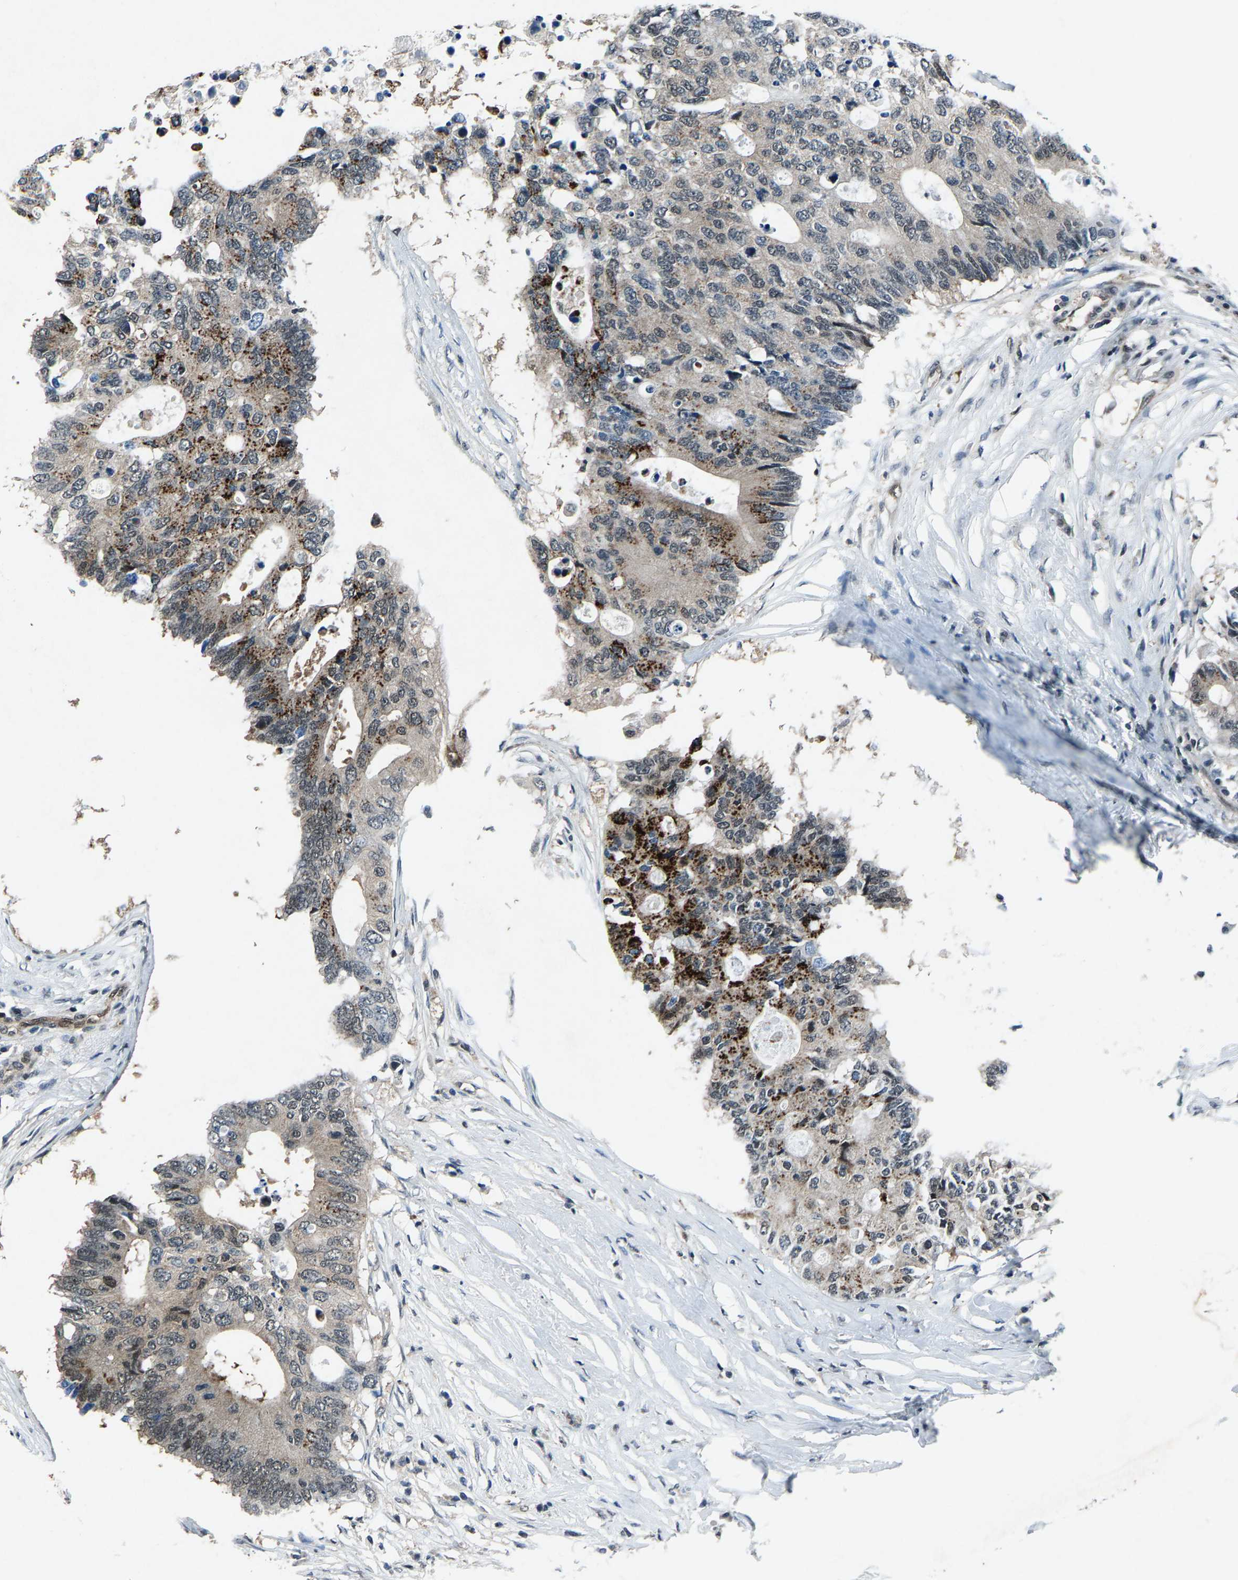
{"staining": {"intensity": "strong", "quantity": "25%-75%", "location": "cytoplasmic/membranous"}, "tissue": "colorectal cancer", "cell_type": "Tumor cells", "image_type": "cancer", "snomed": [{"axis": "morphology", "description": "Adenocarcinoma, NOS"}, {"axis": "topography", "description": "Colon"}], "caption": "A brown stain labels strong cytoplasmic/membranous expression of a protein in human adenocarcinoma (colorectal) tumor cells.", "gene": "ATXN3", "patient": {"sex": "male", "age": 71}}